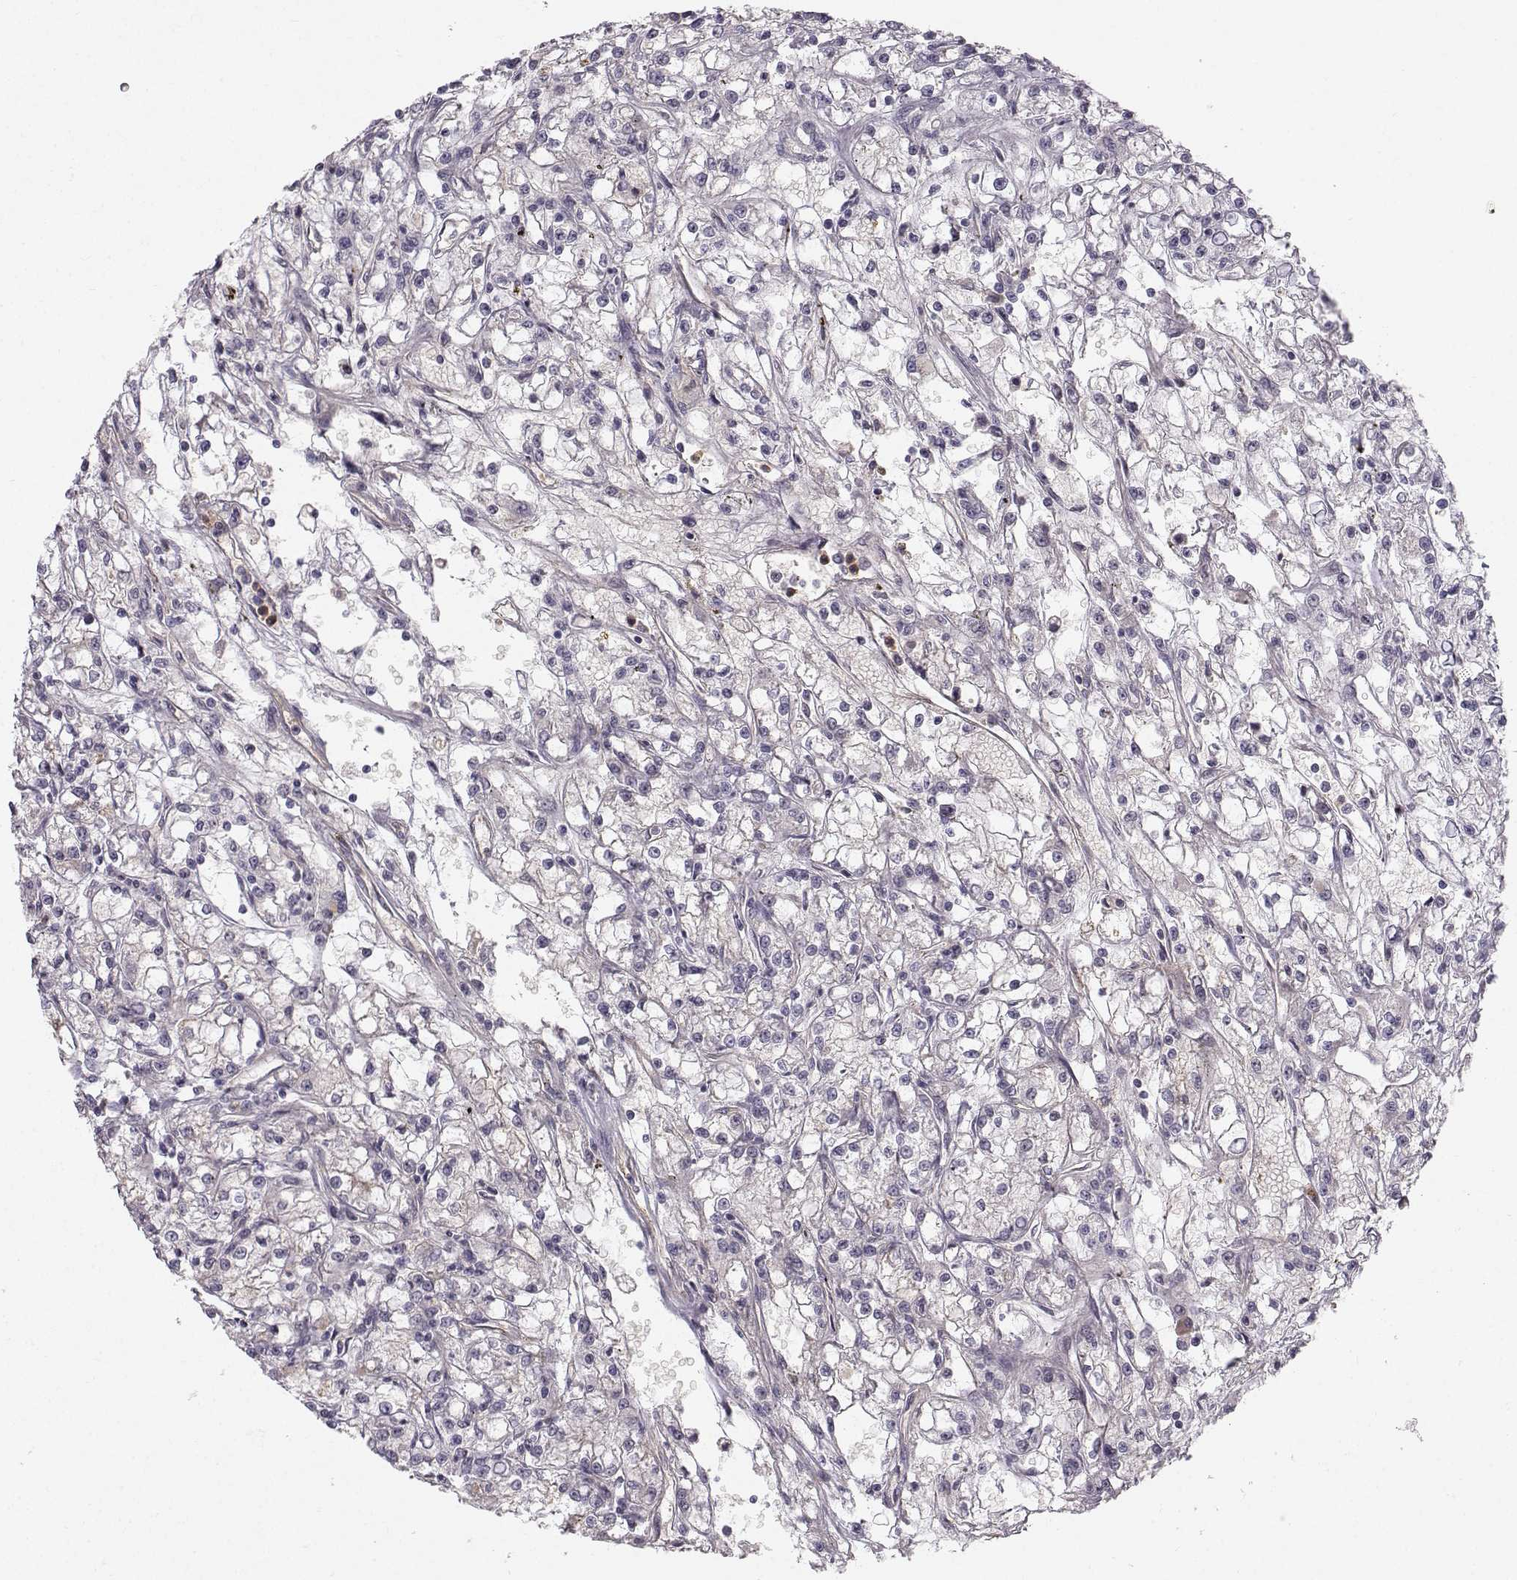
{"staining": {"intensity": "negative", "quantity": "none", "location": "none"}, "tissue": "renal cancer", "cell_type": "Tumor cells", "image_type": "cancer", "snomed": [{"axis": "morphology", "description": "Adenocarcinoma, NOS"}, {"axis": "topography", "description": "Kidney"}], "caption": "Protein analysis of adenocarcinoma (renal) shows no significant positivity in tumor cells.", "gene": "OPRD1", "patient": {"sex": "female", "age": 59}}